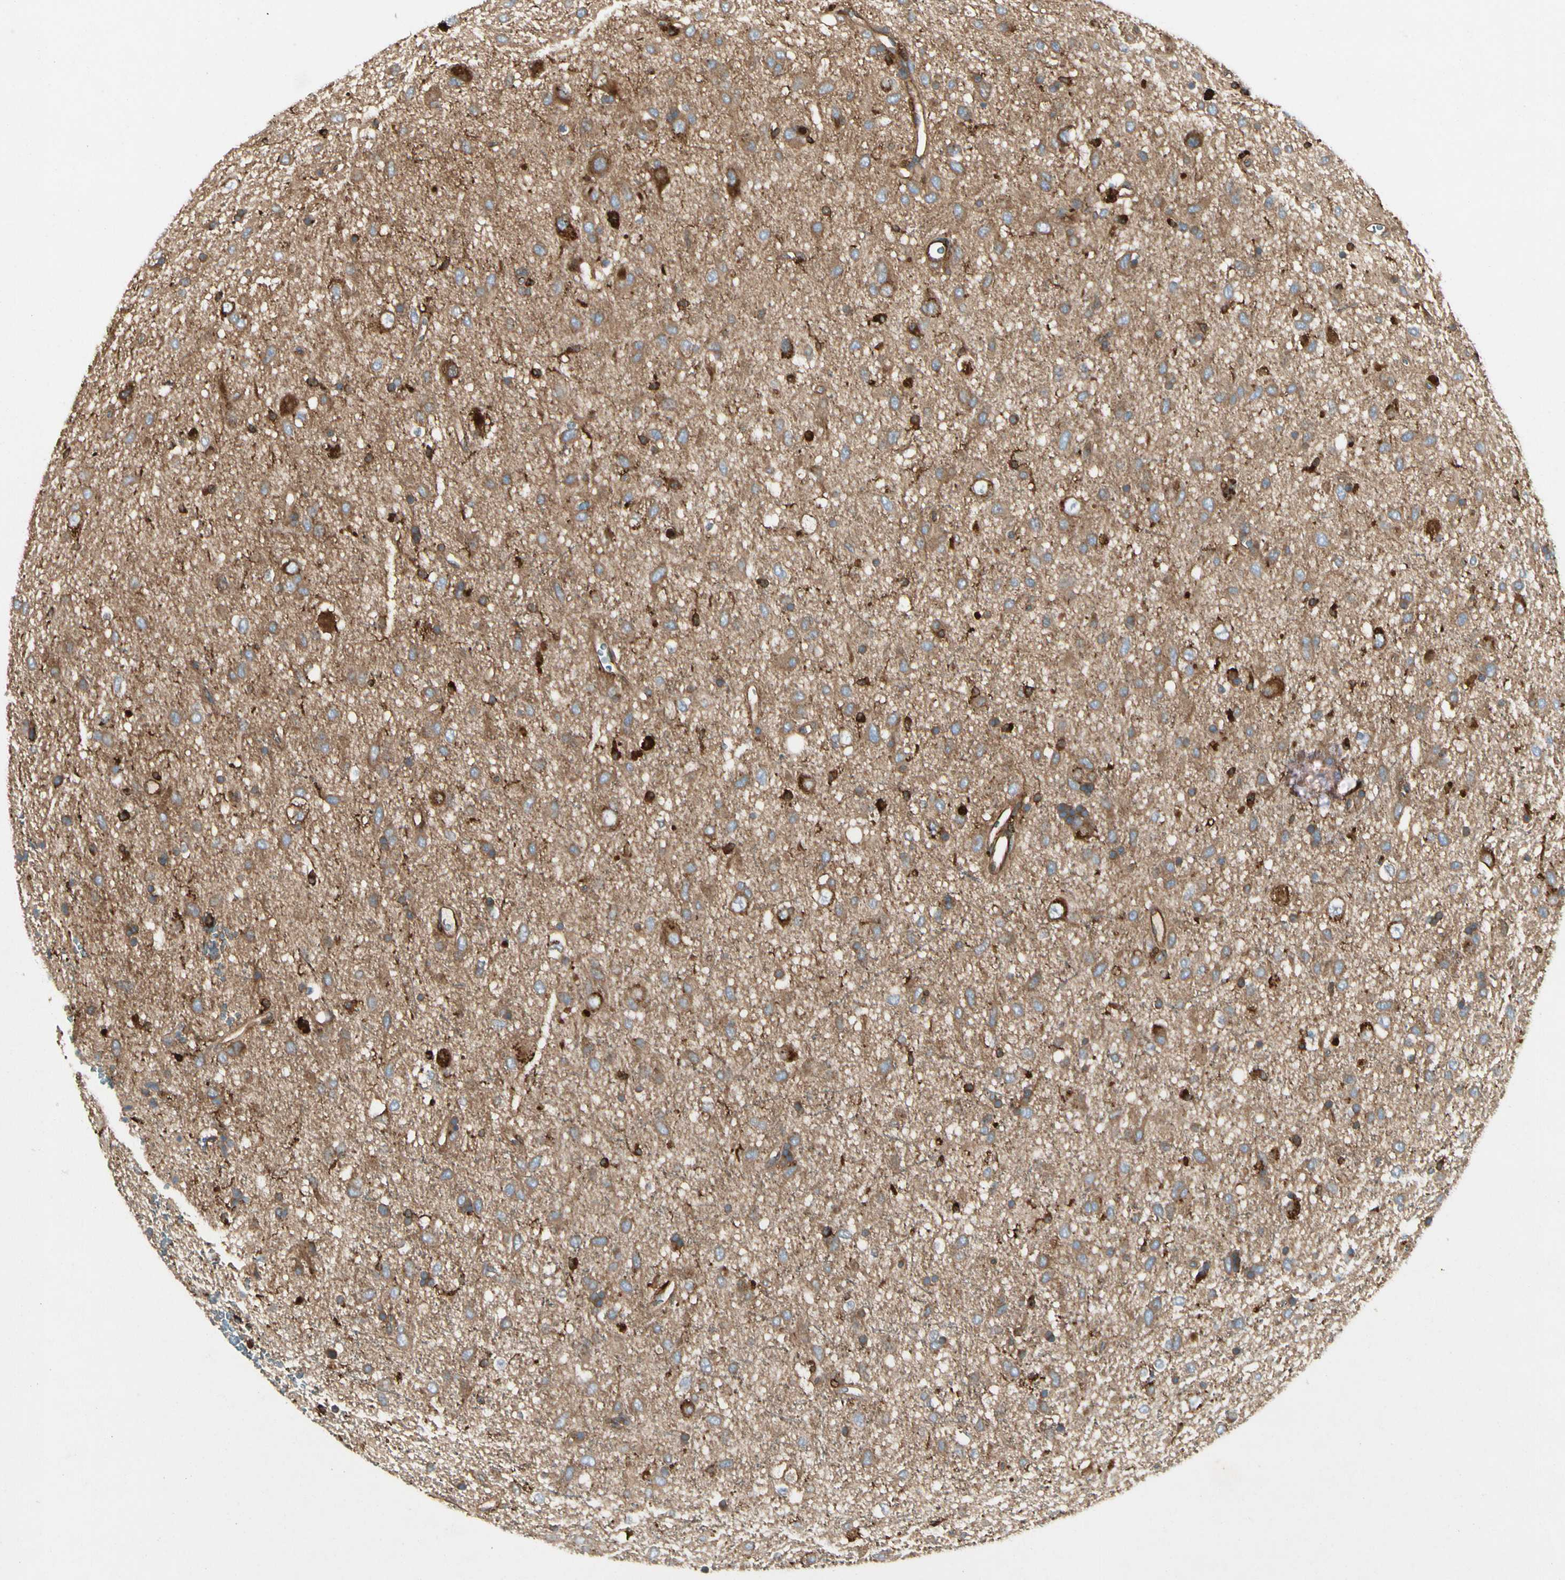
{"staining": {"intensity": "moderate", "quantity": ">75%", "location": "cytoplasmic/membranous"}, "tissue": "glioma", "cell_type": "Tumor cells", "image_type": "cancer", "snomed": [{"axis": "morphology", "description": "Glioma, malignant, Low grade"}, {"axis": "topography", "description": "Brain"}], "caption": "Protein expression analysis of human malignant low-grade glioma reveals moderate cytoplasmic/membranous positivity in approximately >75% of tumor cells.", "gene": "ARPC2", "patient": {"sex": "male", "age": 77}}